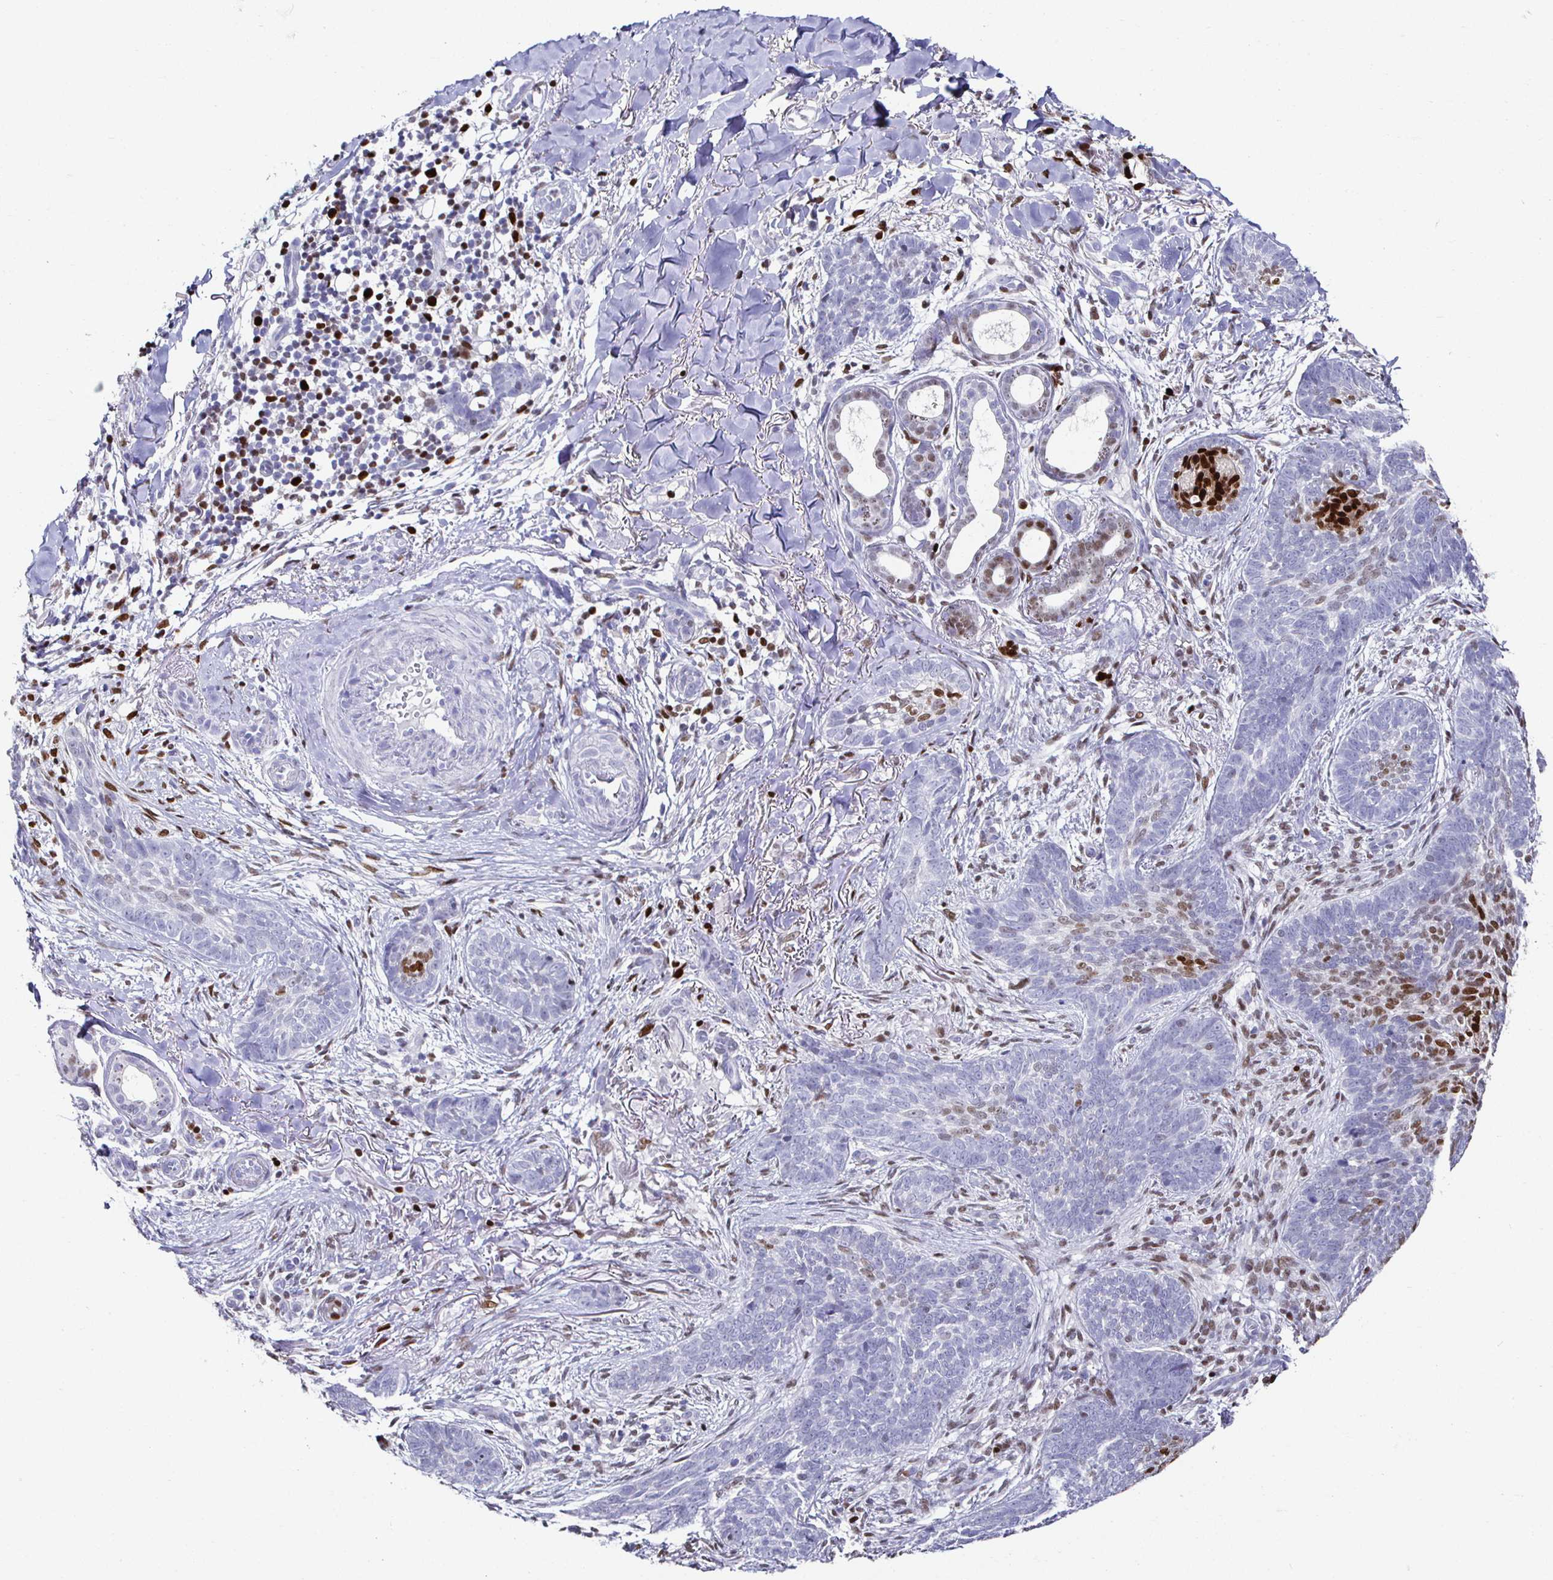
{"staining": {"intensity": "moderate", "quantity": "<25%", "location": "nuclear"}, "tissue": "skin cancer", "cell_type": "Tumor cells", "image_type": "cancer", "snomed": [{"axis": "morphology", "description": "Basal cell carcinoma"}, {"axis": "topography", "description": "Skin"}, {"axis": "topography", "description": "Skin of face"}], "caption": "Tumor cells show low levels of moderate nuclear positivity in about <25% of cells in human skin cancer.", "gene": "RUNX2", "patient": {"sex": "male", "age": 88}}